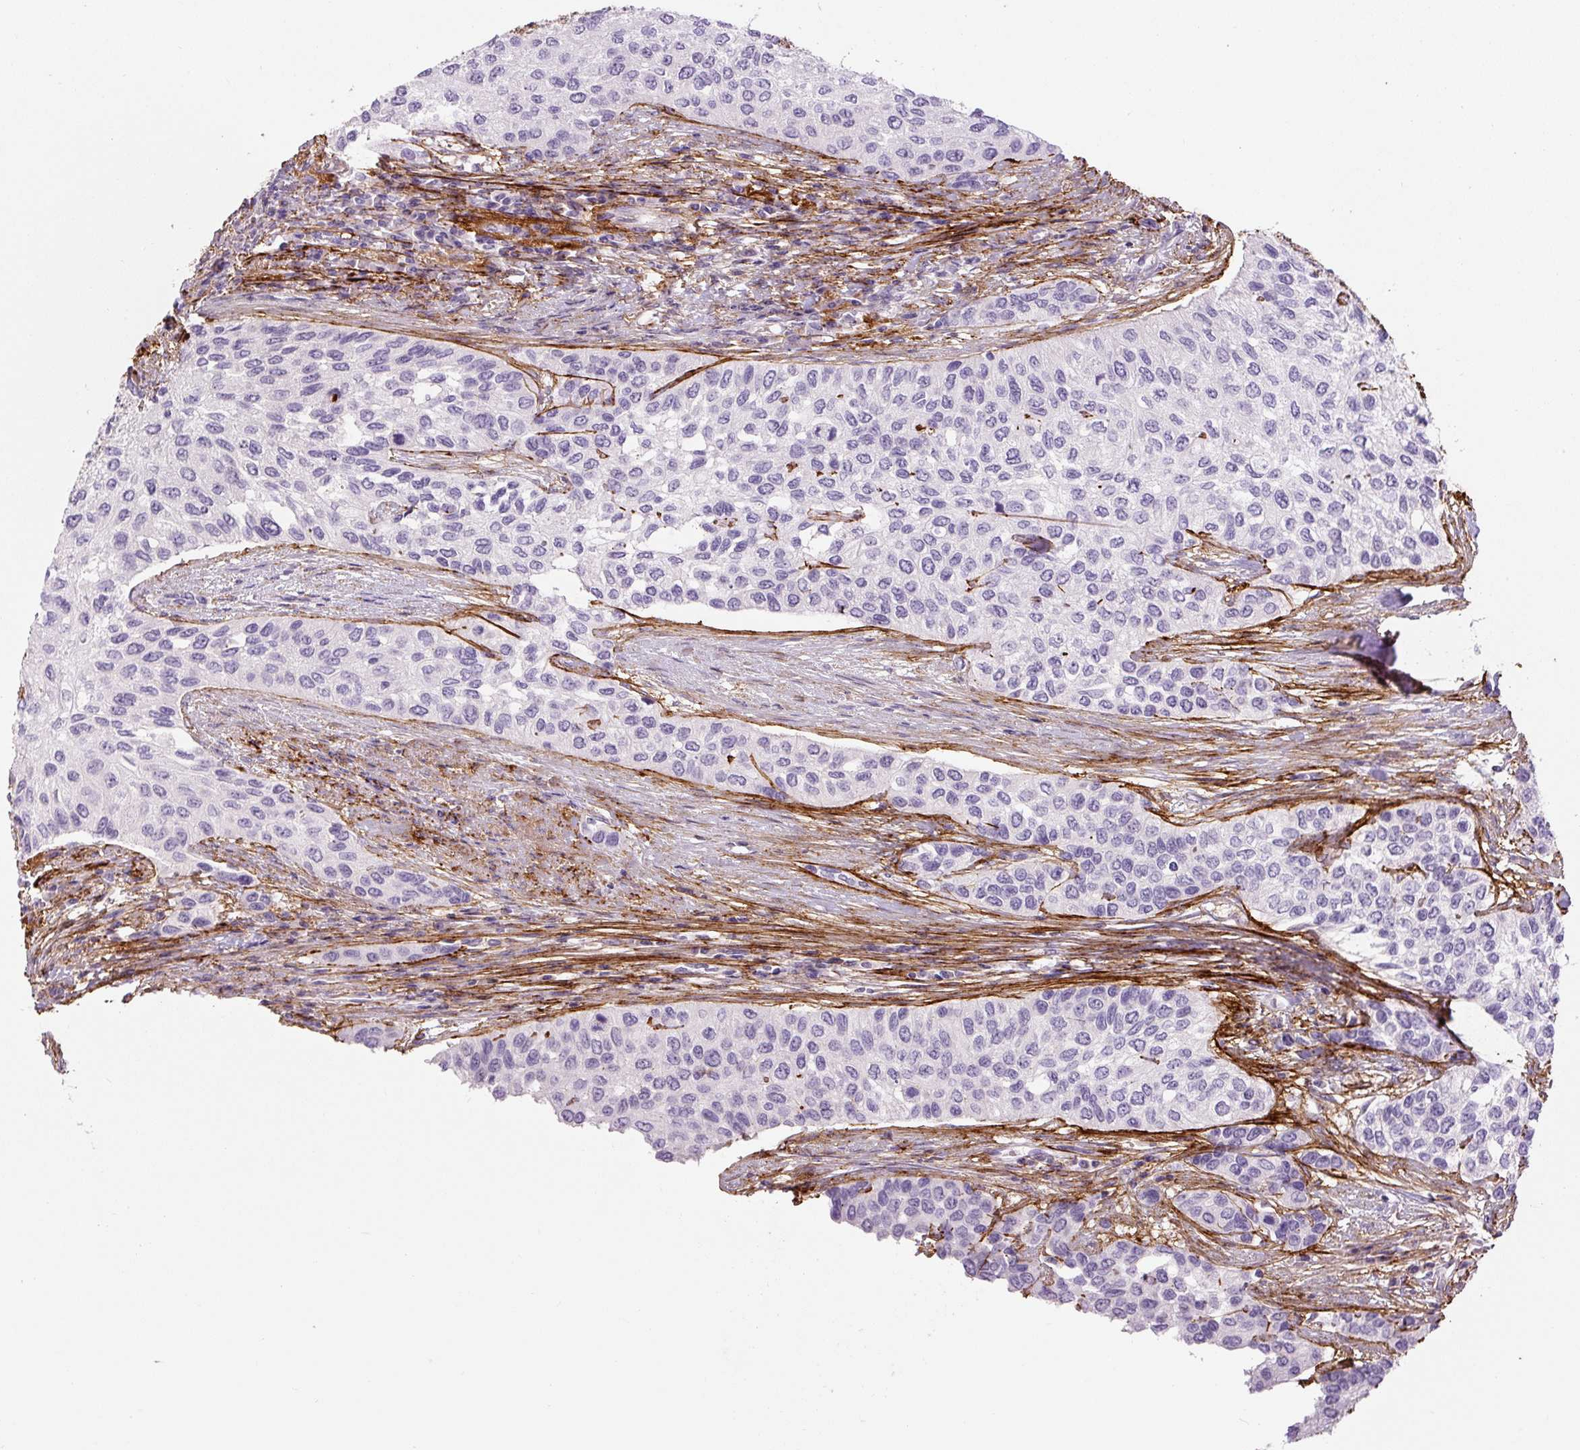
{"staining": {"intensity": "negative", "quantity": "none", "location": "none"}, "tissue": "urothelial cancer", "cell_type": "Tumor cells", "image_type": "cancer", "snomed": [{"axis": "morphology", "description": "Normal tissue, NOS"}, {"axis": "morphology", "description": "Urothelial carcinoma, High grade"}, {"axis": "topography", "description": "Vascular tissue"}, {"axis": "topography", "description": "Urinary bladder"}], "caption": "Micrograph shows no protein expression in tumor cells of urothelial carcinoma (high-grade) tissue.", "gene": "FBN1", "patient": {"sex": "female", "age": 56}}